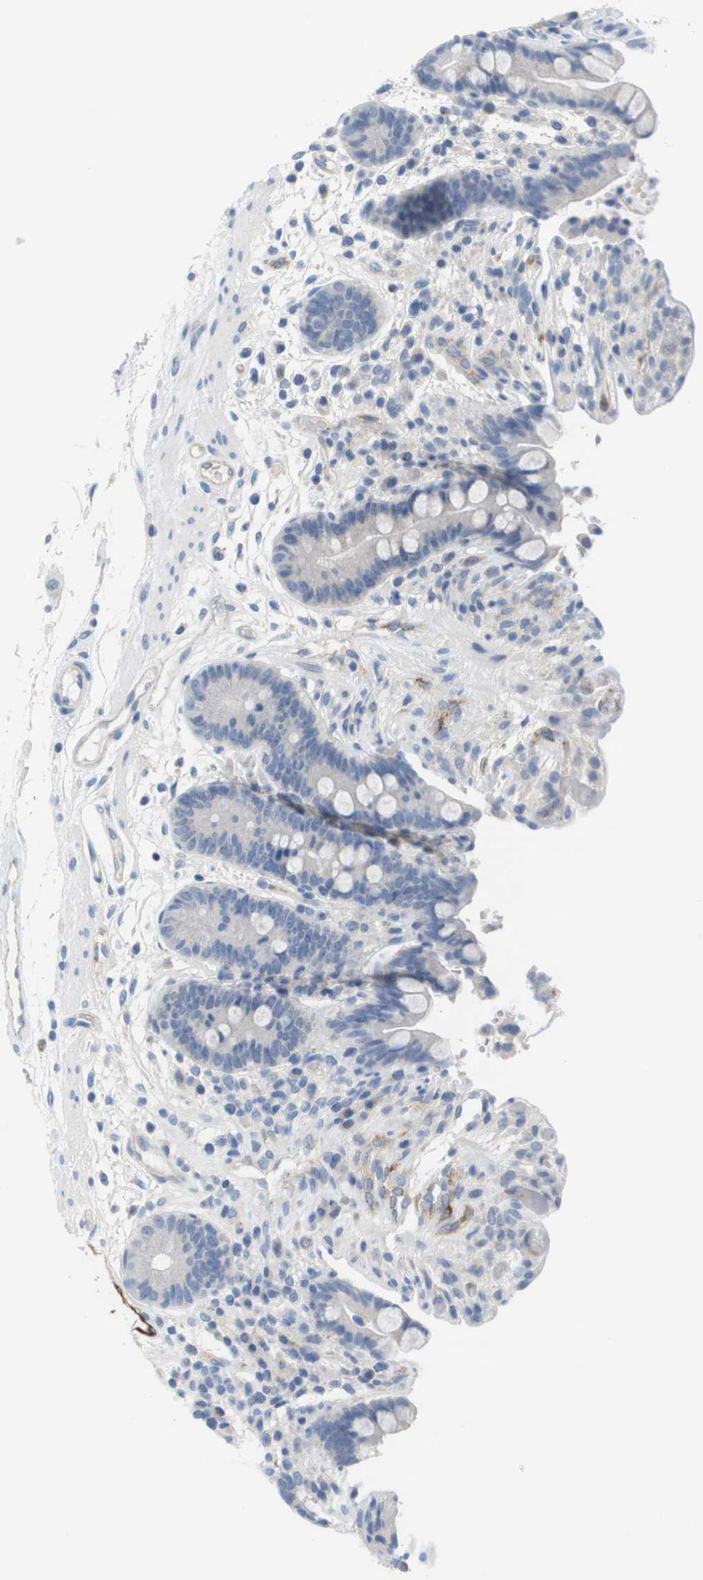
{"staining": {"intensity": "negative", "quantity": "none", "location": "none"}, "tissue": "colon", "cell_type": "Endothelial cells", "image_type": "normal", "snomed": [{"axis": "morphology", "description": "Normal tissue, NOS"}, {"axis": "topography", "description": "Colon"}], "caption": "This is a histopathology image of immunohistochemistry staining of benign colon, which shows no expression in endothelial cells. (Brightfield microscopy of DAB immunohistochemistry at high magnification).", "gene": "ANGPT2", "patient": {"sex": "male", "age": 73}}